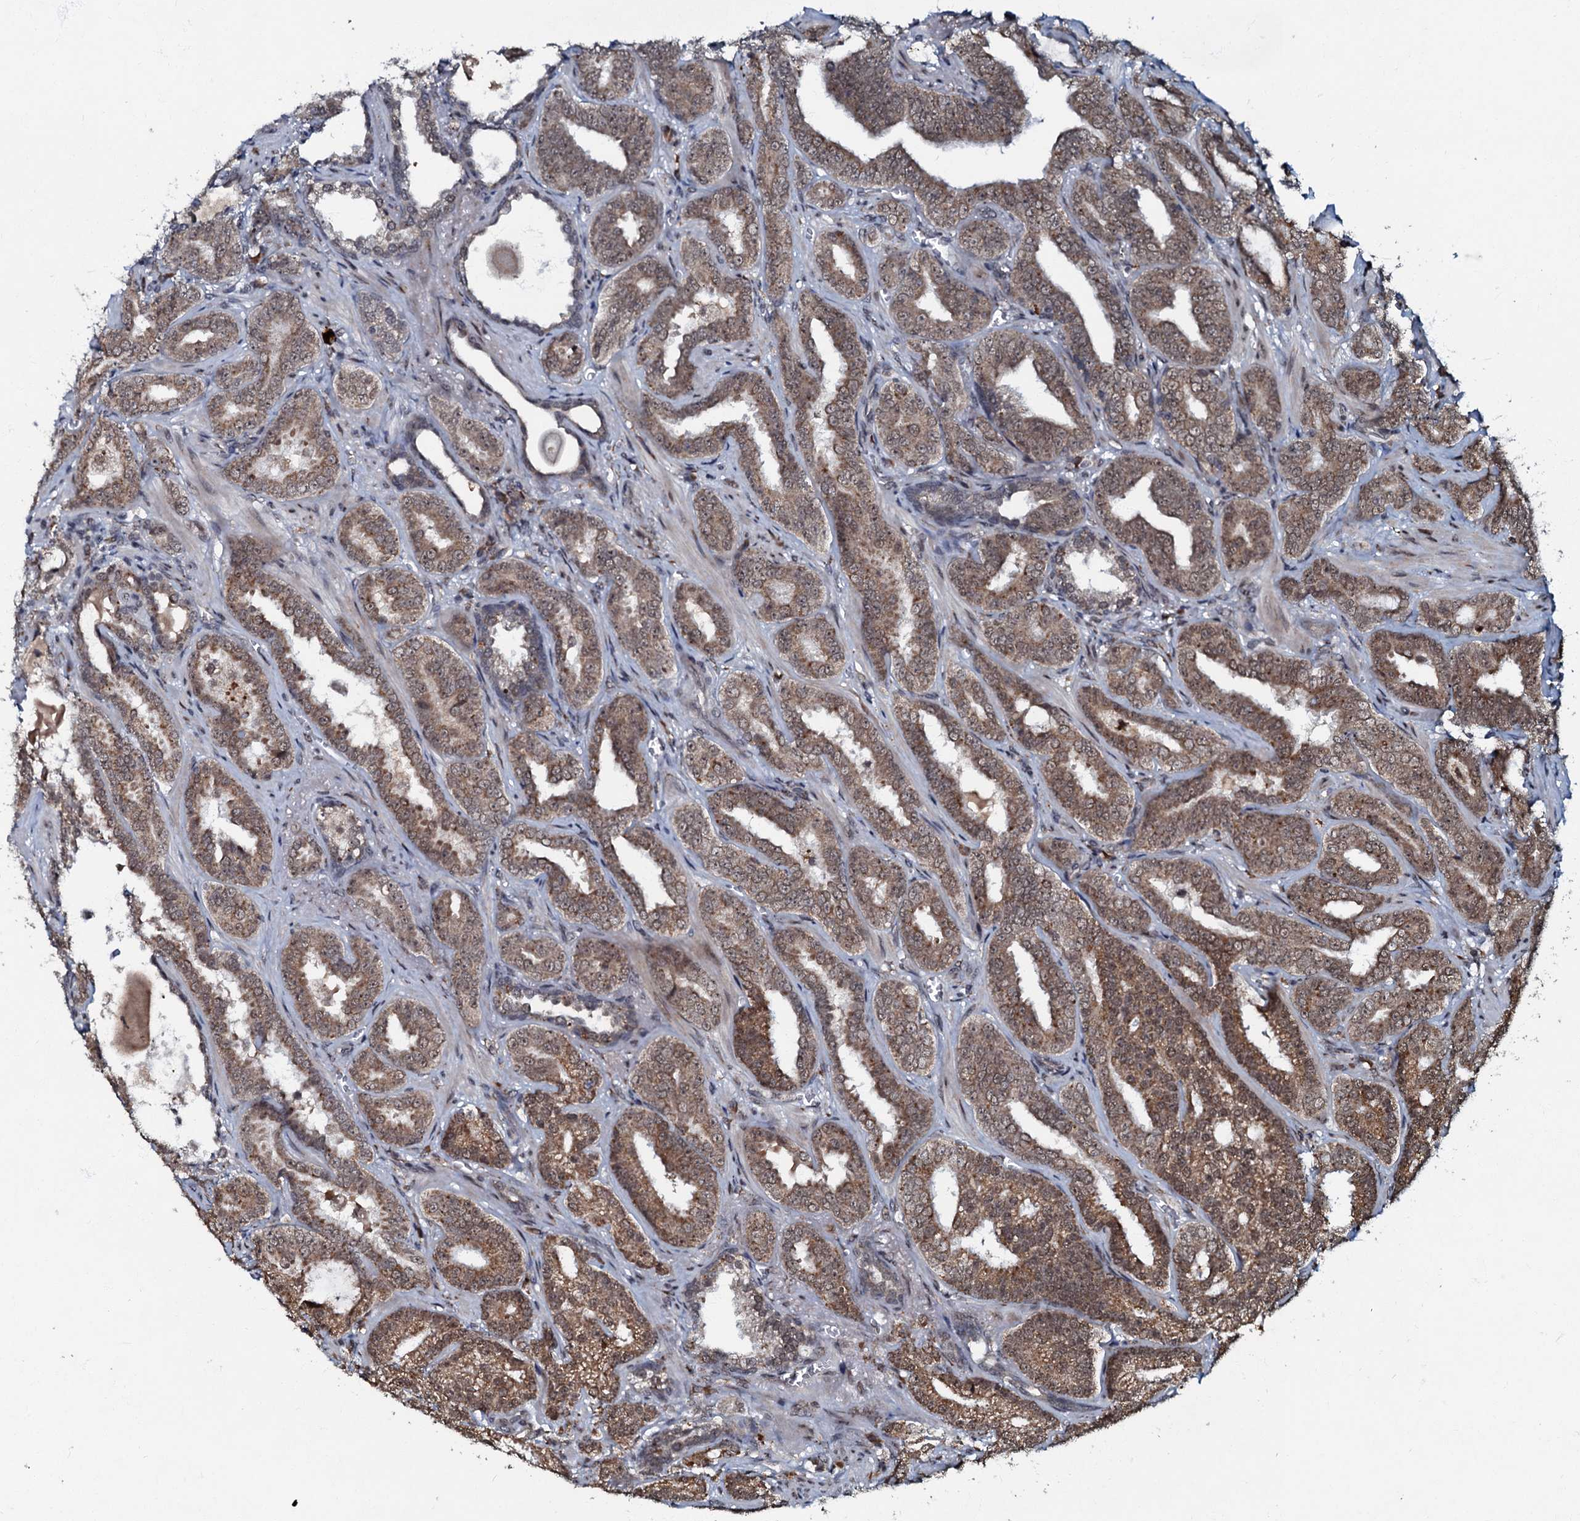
{"staining": {"intensity": "moderate", "quantity": ">75%", "location": "cytoplasmic/membranous,nuclear"}, "tissue": "prostate cancer", "cell_type": "Tumor cells", "image_type": "cancer", "snomed": [{"axis": "morphology", "description": "Adenocarcinoma, High grade"}, {"axis": "topography", "description": "Prostate and seminal vesicle, NOS"}], "caption": "DAB immunohistochemical staining of prostate cancer demonstrates moderate cytoplasmic/membranous and nuclear protein expression in approximately >75% of tumor cells.", "gene": "C18orf32", "patient": {"sex": "male", "age": 67}}